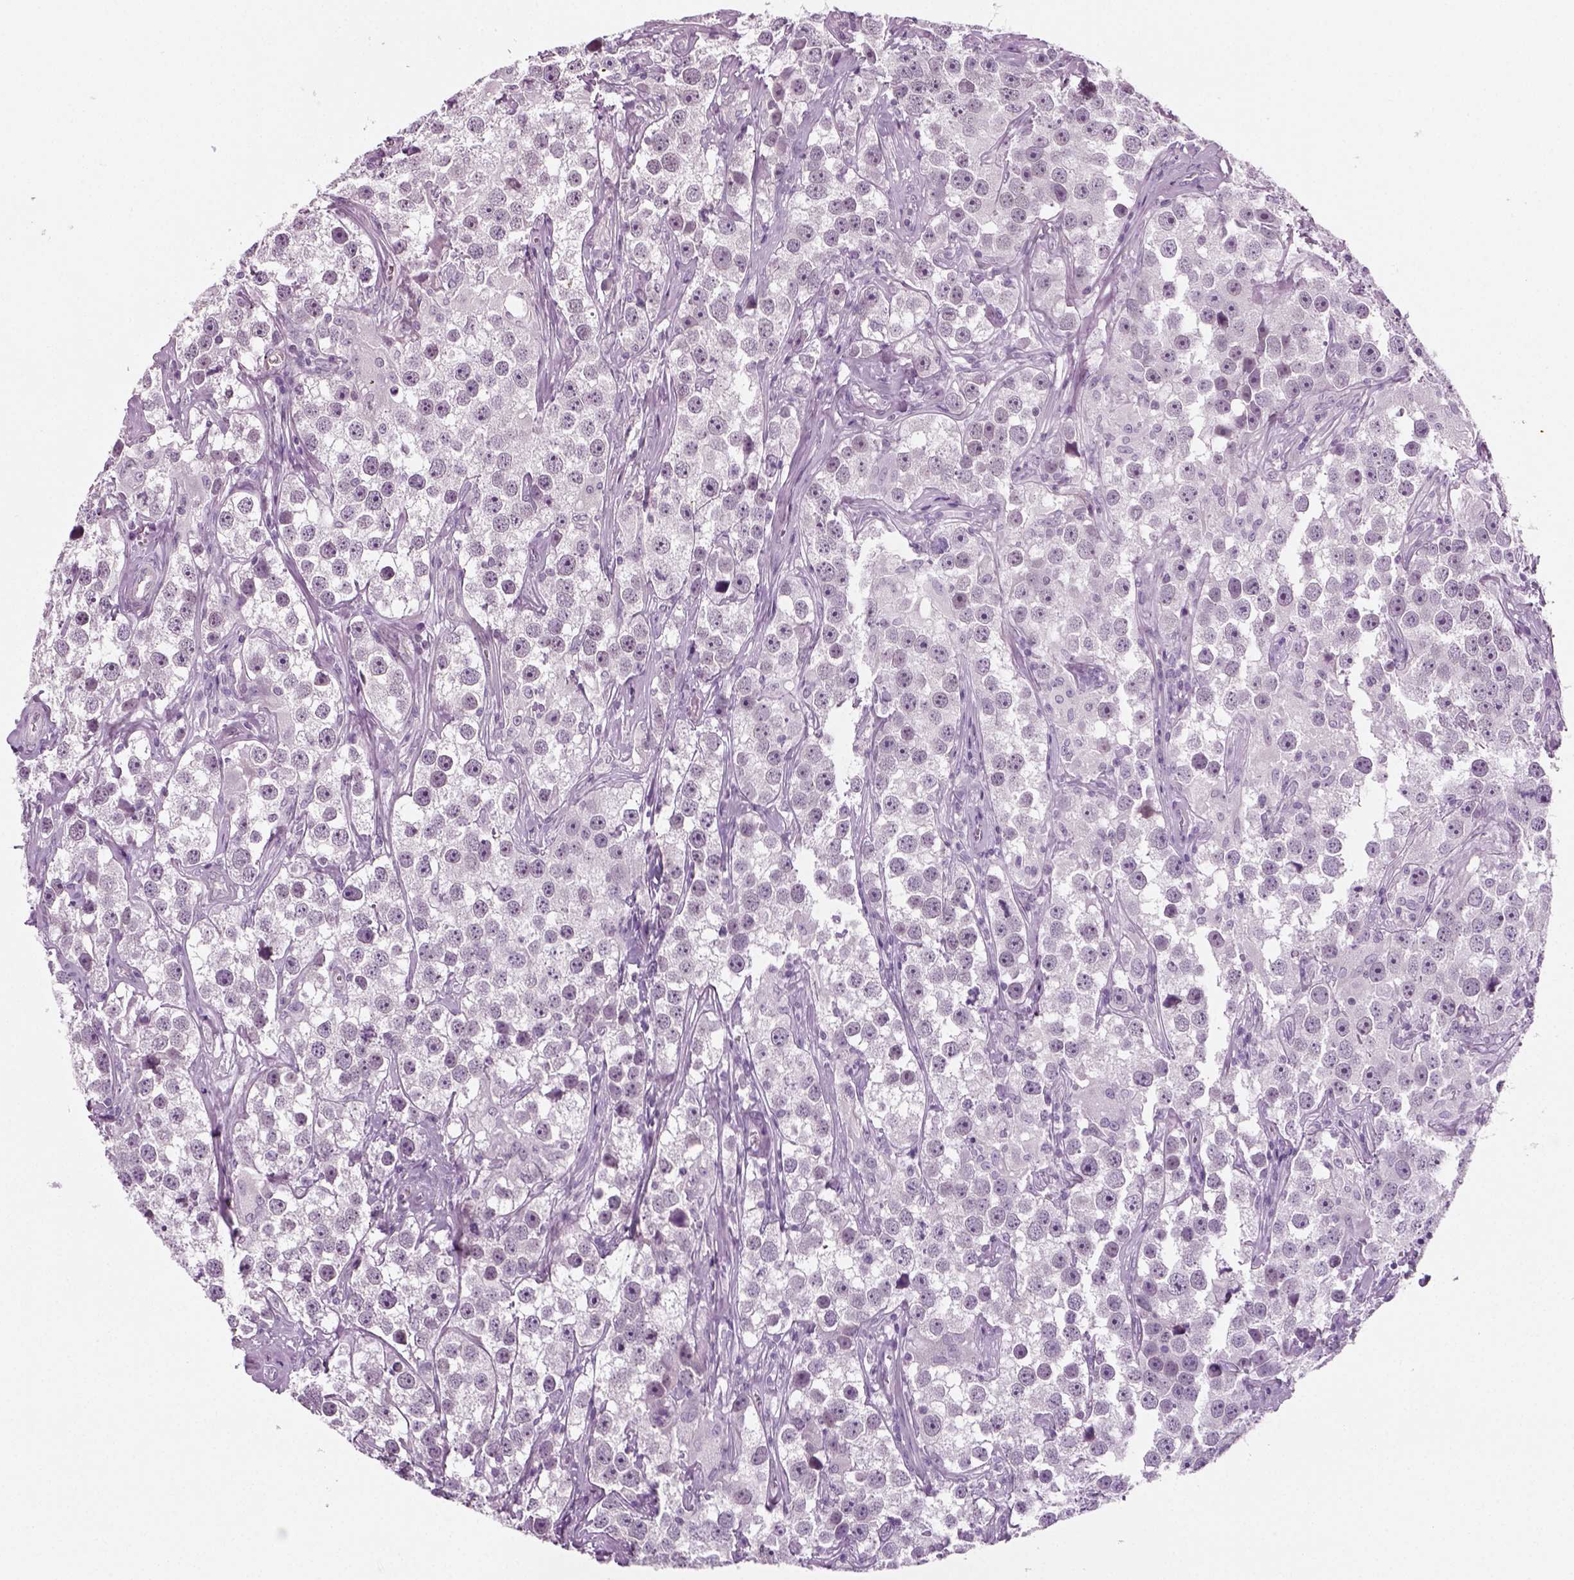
{"staining": {"intensity": "negative", "quantity": "none", "location": "none"}, "tissue": "testis cancer", "cell_type": "Tumor cells", "image_type": "cancer", "snomed": [{"axis": "morphology", "description": "Seminoma, NOS"}, {"axis": "topography", "description": "Testis"}], "caption": "DAB immunohistochemical staining of human testis cancer demonstrates no significant staining in tumor cells.", "gene": "SPATA31E1", "patient": {"sex": "male", "age": 49}}